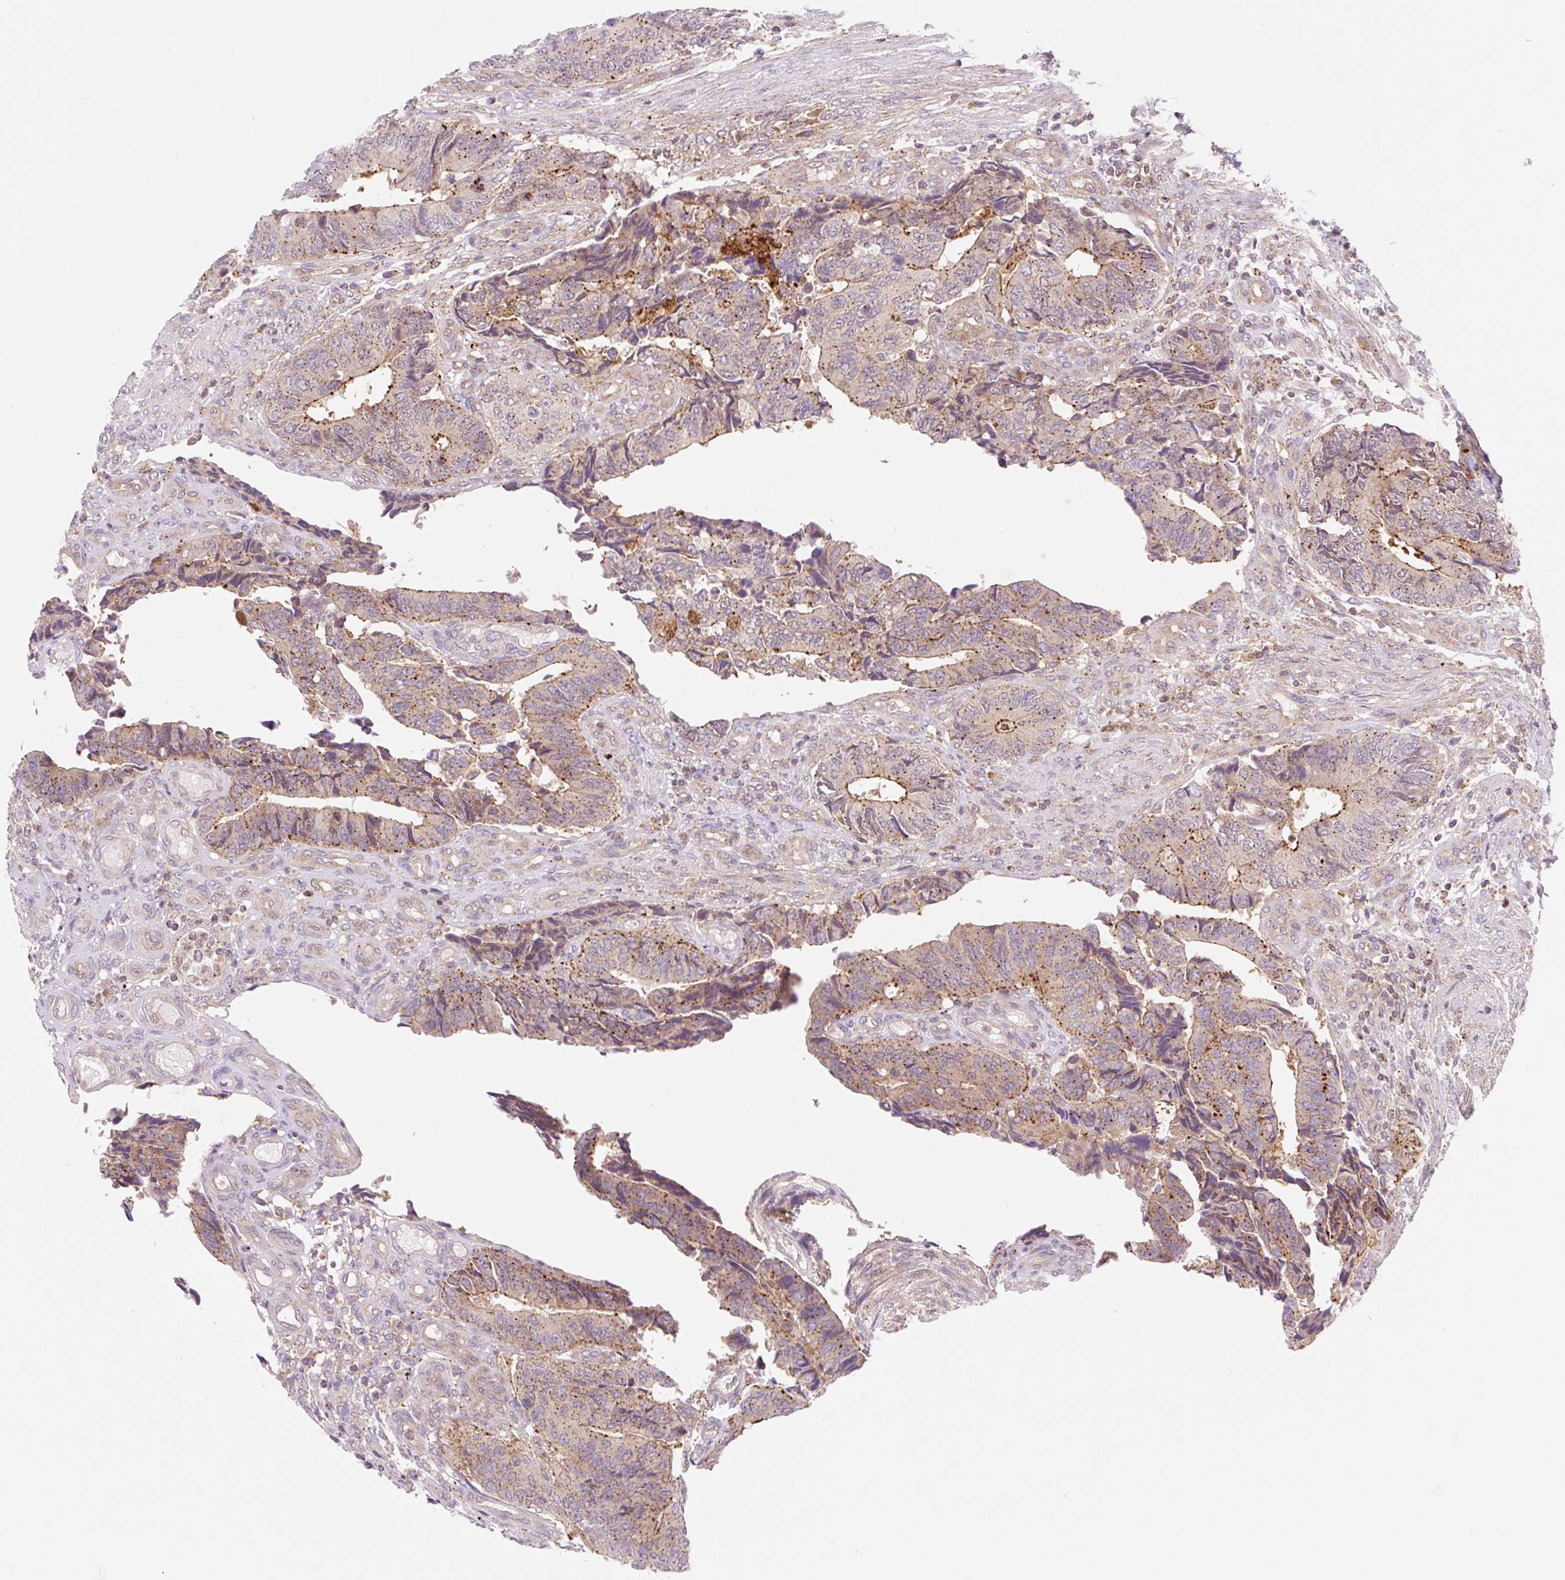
{"staining": {"intensity": "moderate", "quantity": "25%-75%", "location": "cytoplasmic/membranous"}, "tissue": "colorectal cancer", "cell_type": "Tumor cells", "image_type": "cancer", "snomed": [{"axis": "morphology", "description": "Adenocarcinoma, NOS"}, {"axis": "topography", "description": "Colon"}], "caption": "Protein analysis of colorectal cancer tissue shows moderate cytoplasmic/membranous expression in about 25%-75% of tumor cells.", "gene": "VPS4A", "patient": {"sex": "male", "age": 87}}